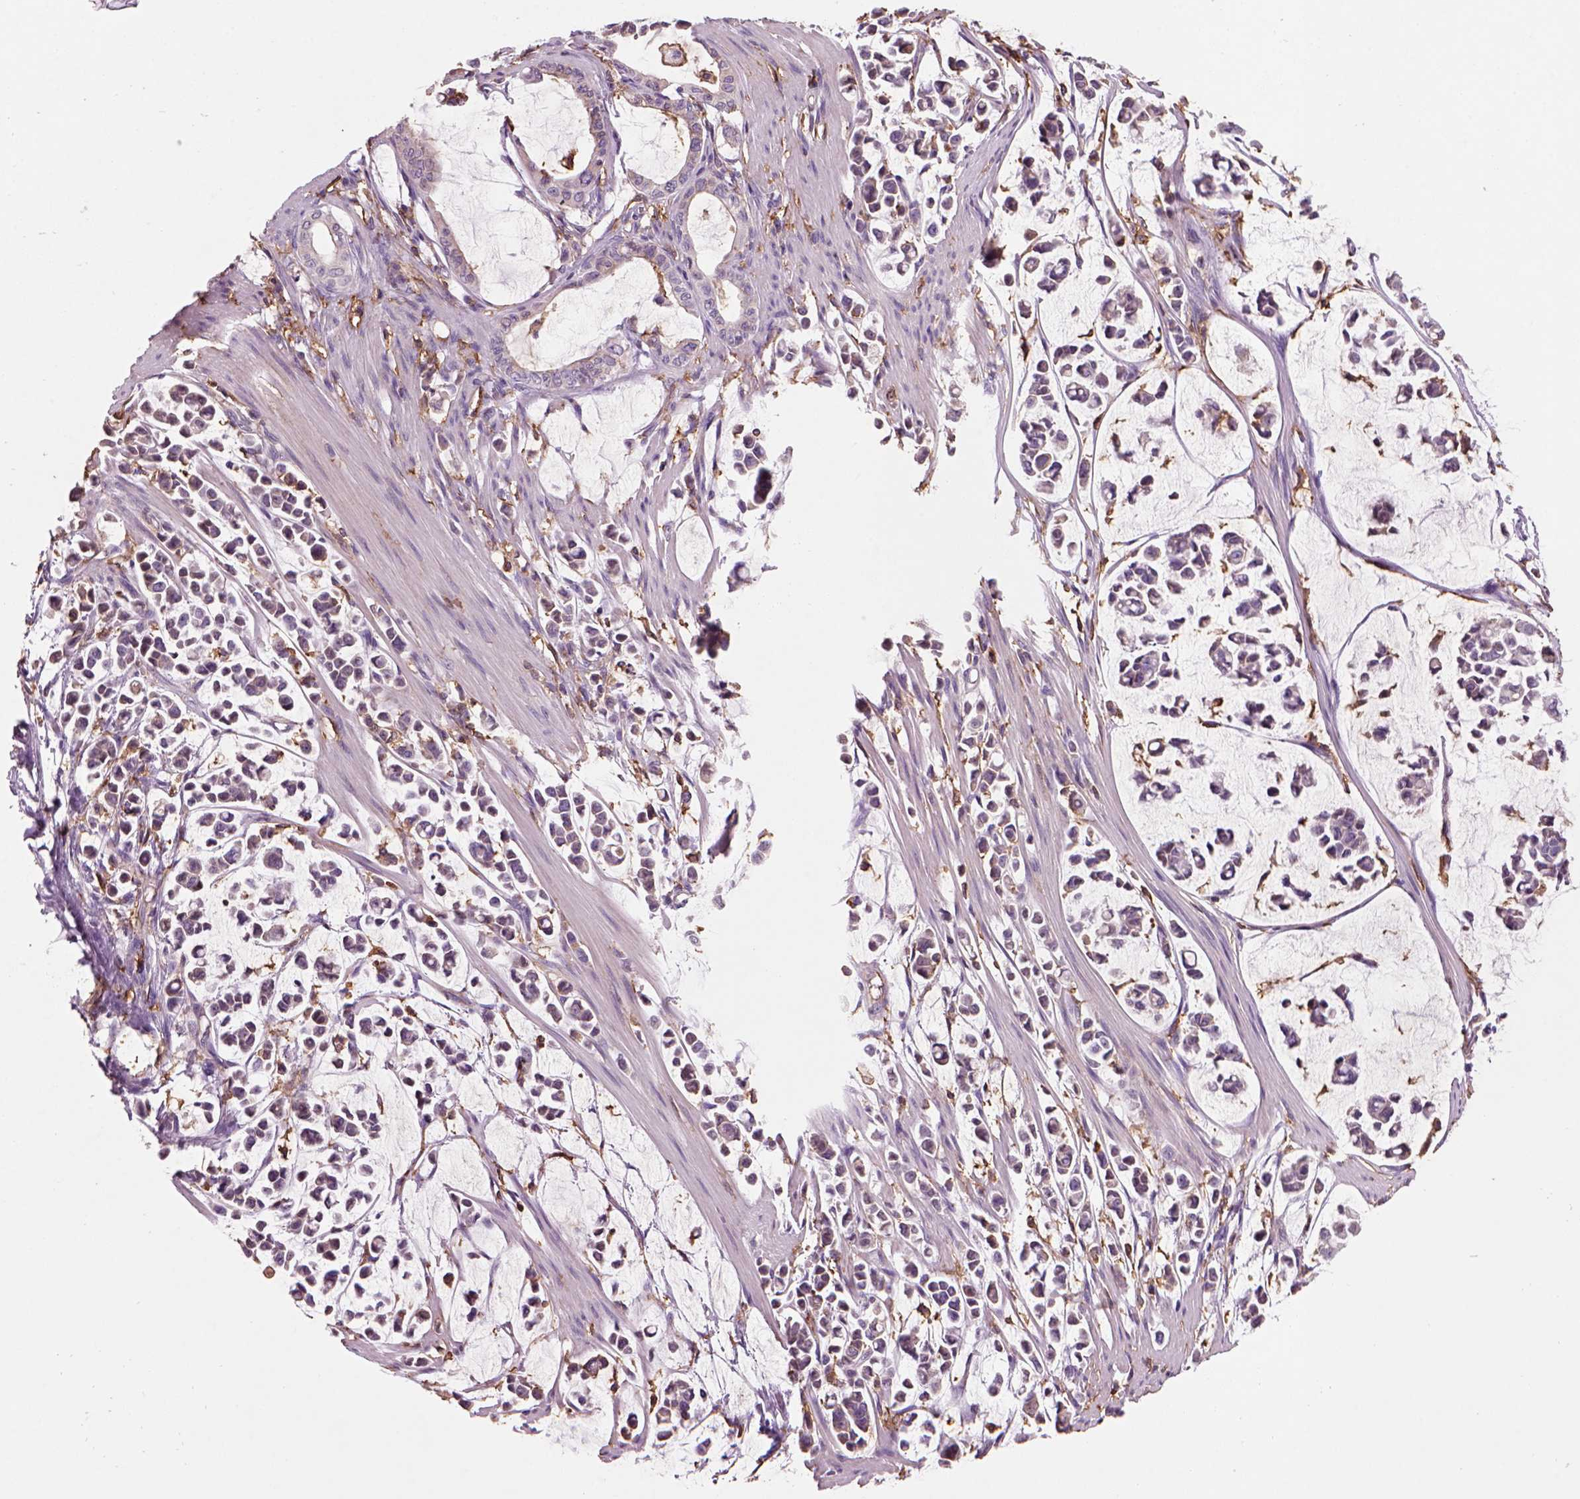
{"staining": {"intensity": "negative", "quantity": "none", "location": "none"}, "tissue": "stomach cancer", "cell_type": "Tumor cells", "image_type": "cancer", "snomed": [{"axis": "morphology", "description": "Adenocarcinoma, NOS"}, {"axis": "topography", "description": "Stomach"}], "caption": "A histopathology image of human stomach cancer (adenocarcinoma) is negative for staining in tumor cells. The staining is performed using DAB (3,3'-diaminobenzidine) brown chromogen with nuclei counter-stained in using hematoxylin.", "gene": "CD14", "patient": {"sex": "male", "age": 82}}